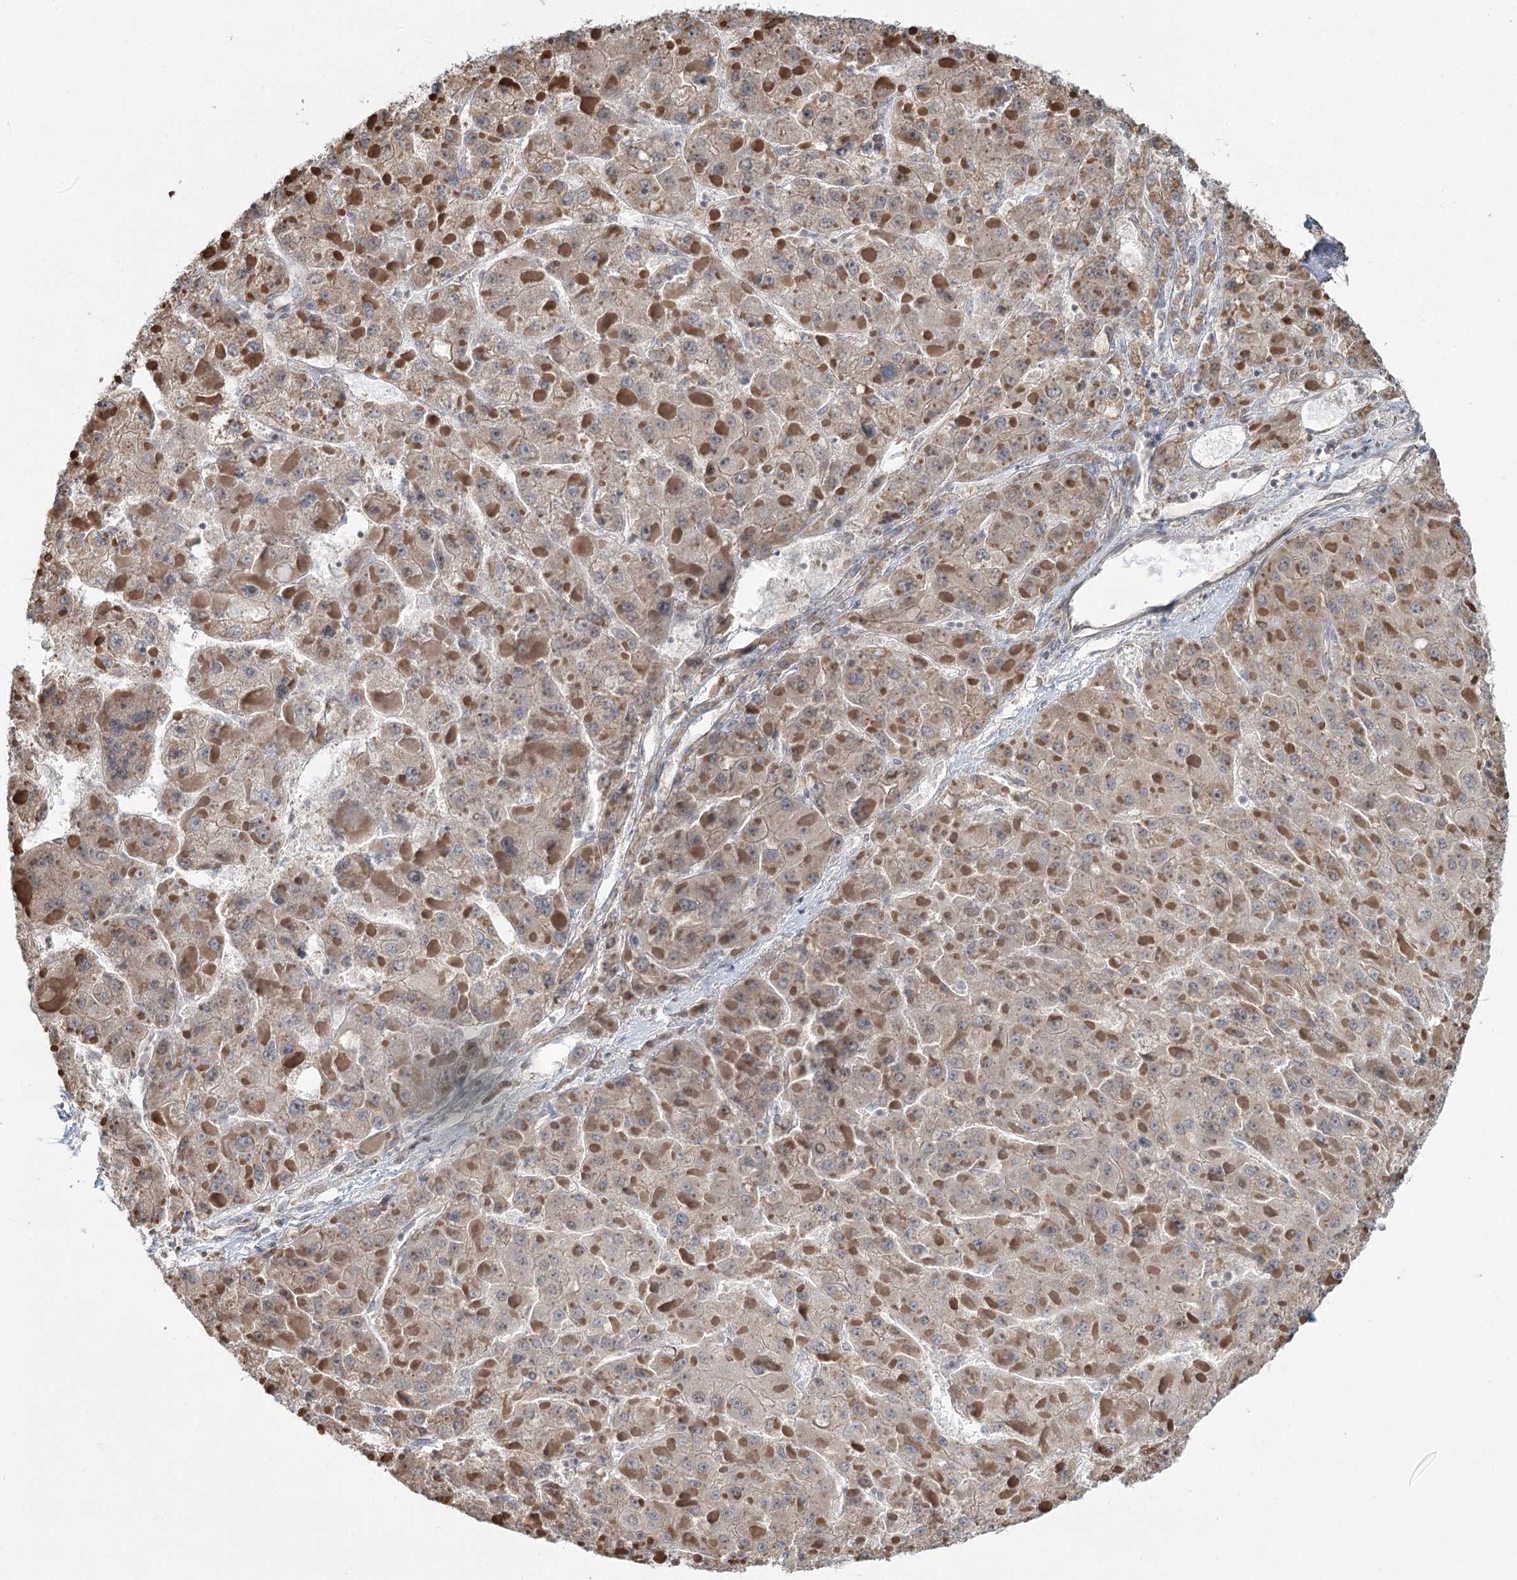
{"staining": {"intensity": "negative", "quantity": "none", "location": "none"}, "tissue": "liver cancer", "cell_type": "Tumor cells", "image_type": "cancer", "snomed": [{"axis": "morphology", "description": "Carcinoma, Hepatocellular, NOS"}, {"axis": "topography", "description": "Liver"}], "caption": "Micrograph shows no protein expression in tumor cells of hepatocellular carcinoma (liver) tissue.", "gene": "GPALPP1", "patient": {"sex": "female", "age": 73}}